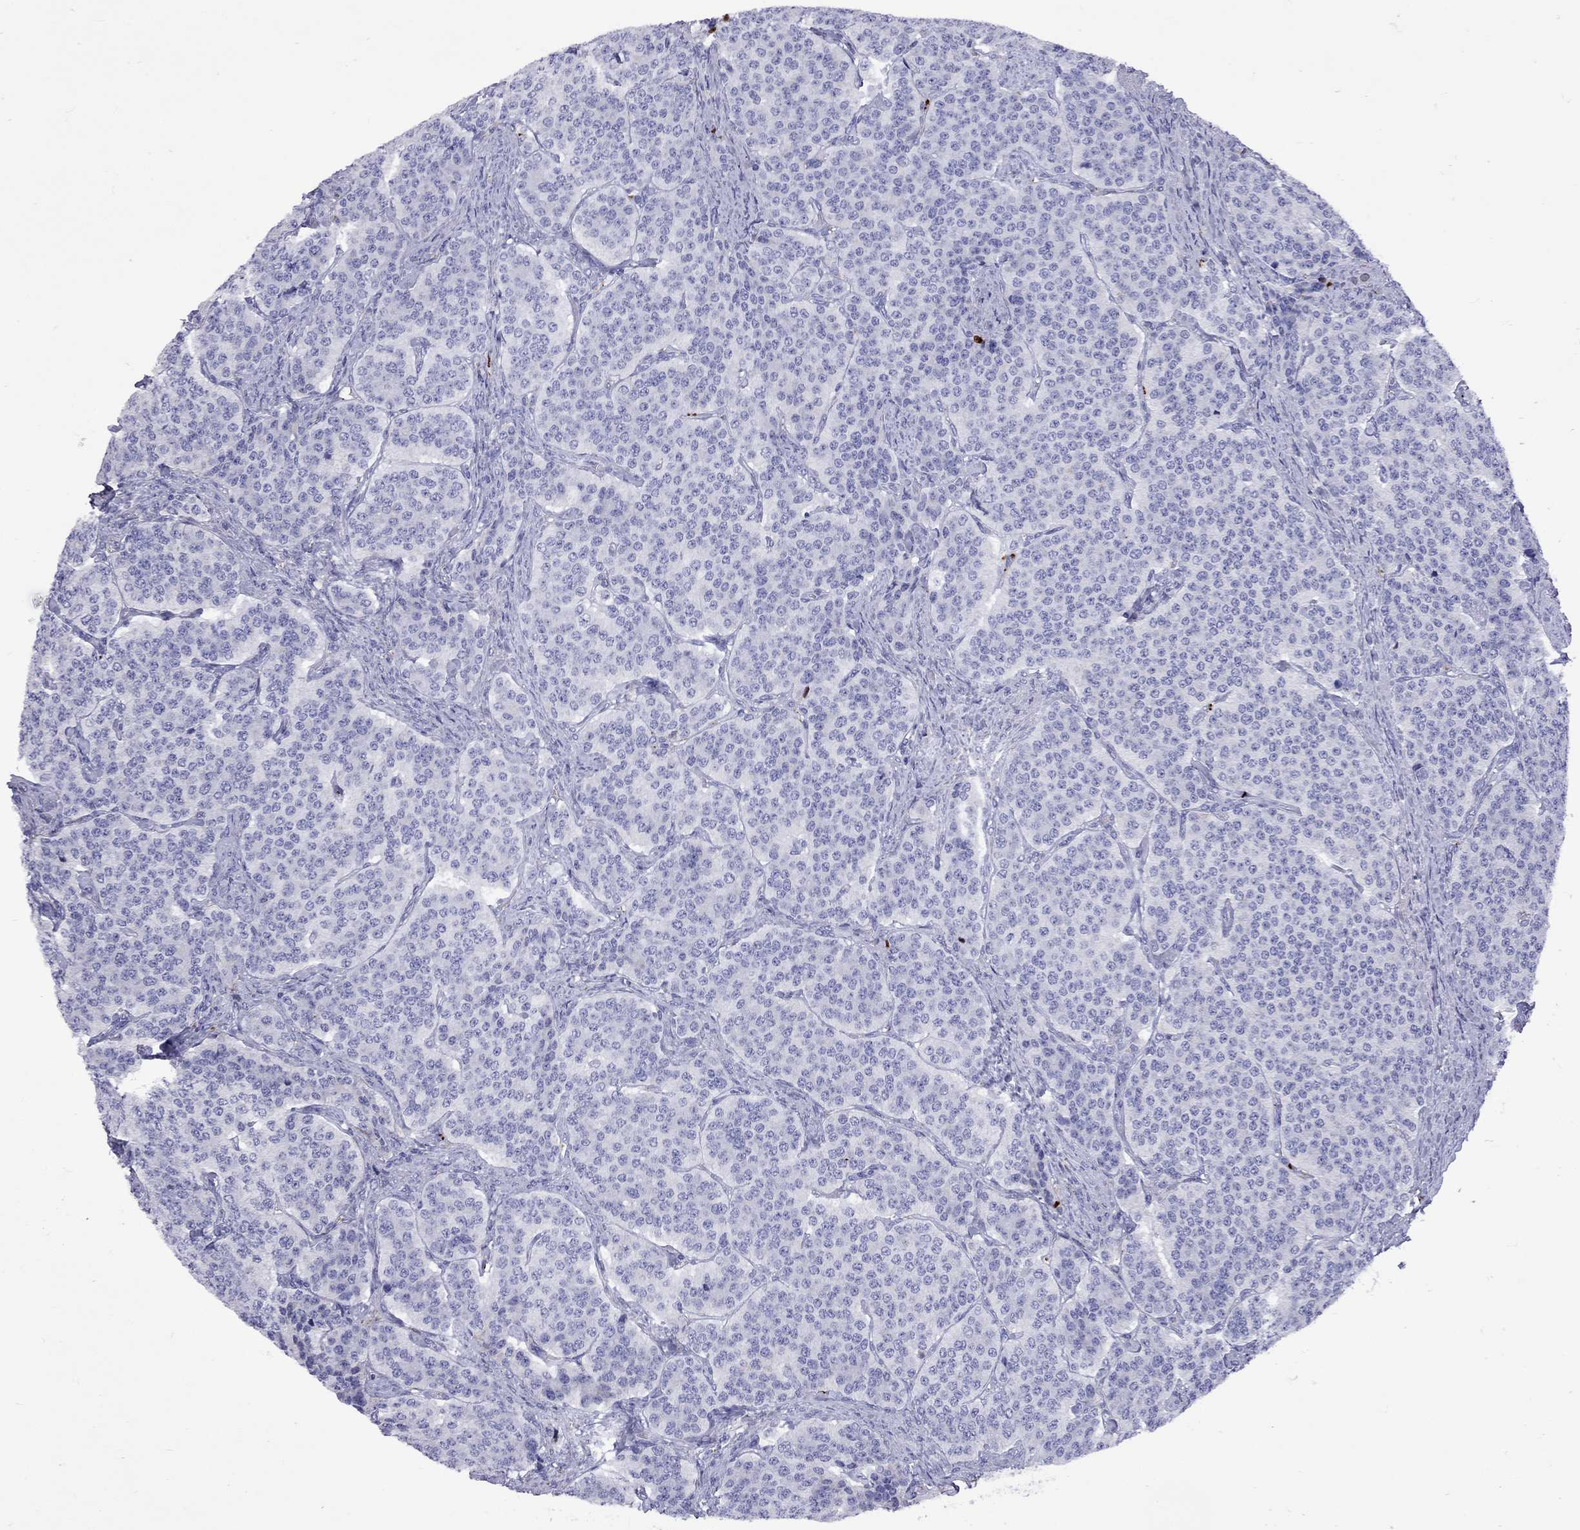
{"staining": {"intensity": "weak", "quantity": "<25%", "location": "cytoplasmic/membranous"}, "tissue": "carcinoid", "cell_type": "Tumor cells", "image_type": "cancer", "snomed": [{"axis": "morphology", "description": "Carcinoid, malignant, NOS"}, {"axis": "topography", "description": "Small intestine"}], "caption": "Malignant carcinoid was stained to show a protein in brown. There is no significant staining in tumor cells.", "gene": "SERPINA3", "patient": {"sex": "female", "age": 58}}